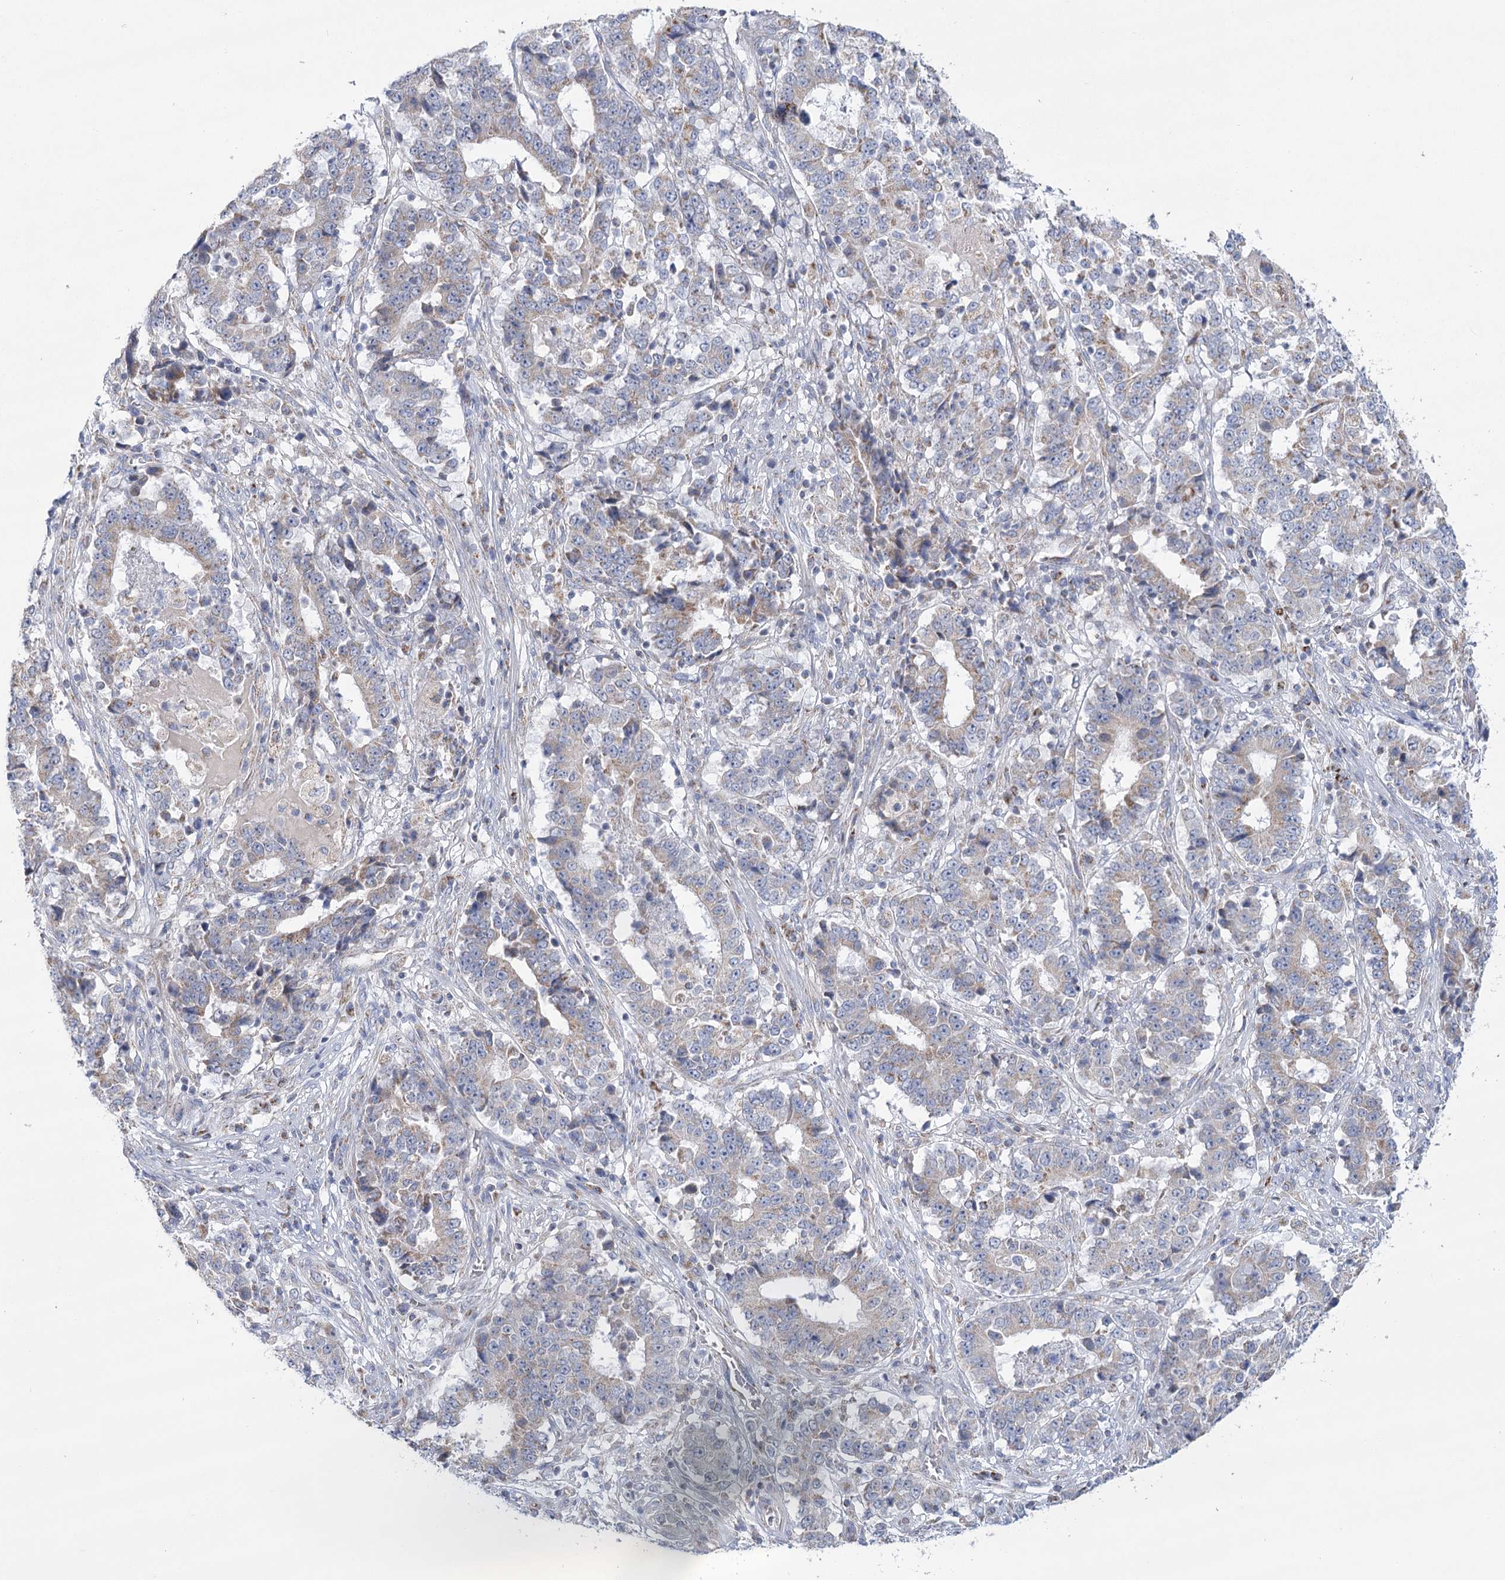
{"staining": {"intensity": "weak", "quantity": "<25%", "location": "cytoplasmic/membranous"}, "tissue": "stomach cancer", "cell_type": "Tumor cells", "image_type": "cancer", "snomed": [{"axis": "morphology", "description": "Adenocarcinoma, NOS"}, {"axis": "topography", "description": "Stomach"}], "caption": "The image exhibits no staining of tumor cells in stomach cancer (adenocarcinoma). (DAB (3,3'-diaminobenzidine) immunohistochemistry, high magnification).", "gene": "SNX7", "patient": {"sex": "male", "age": 59}}